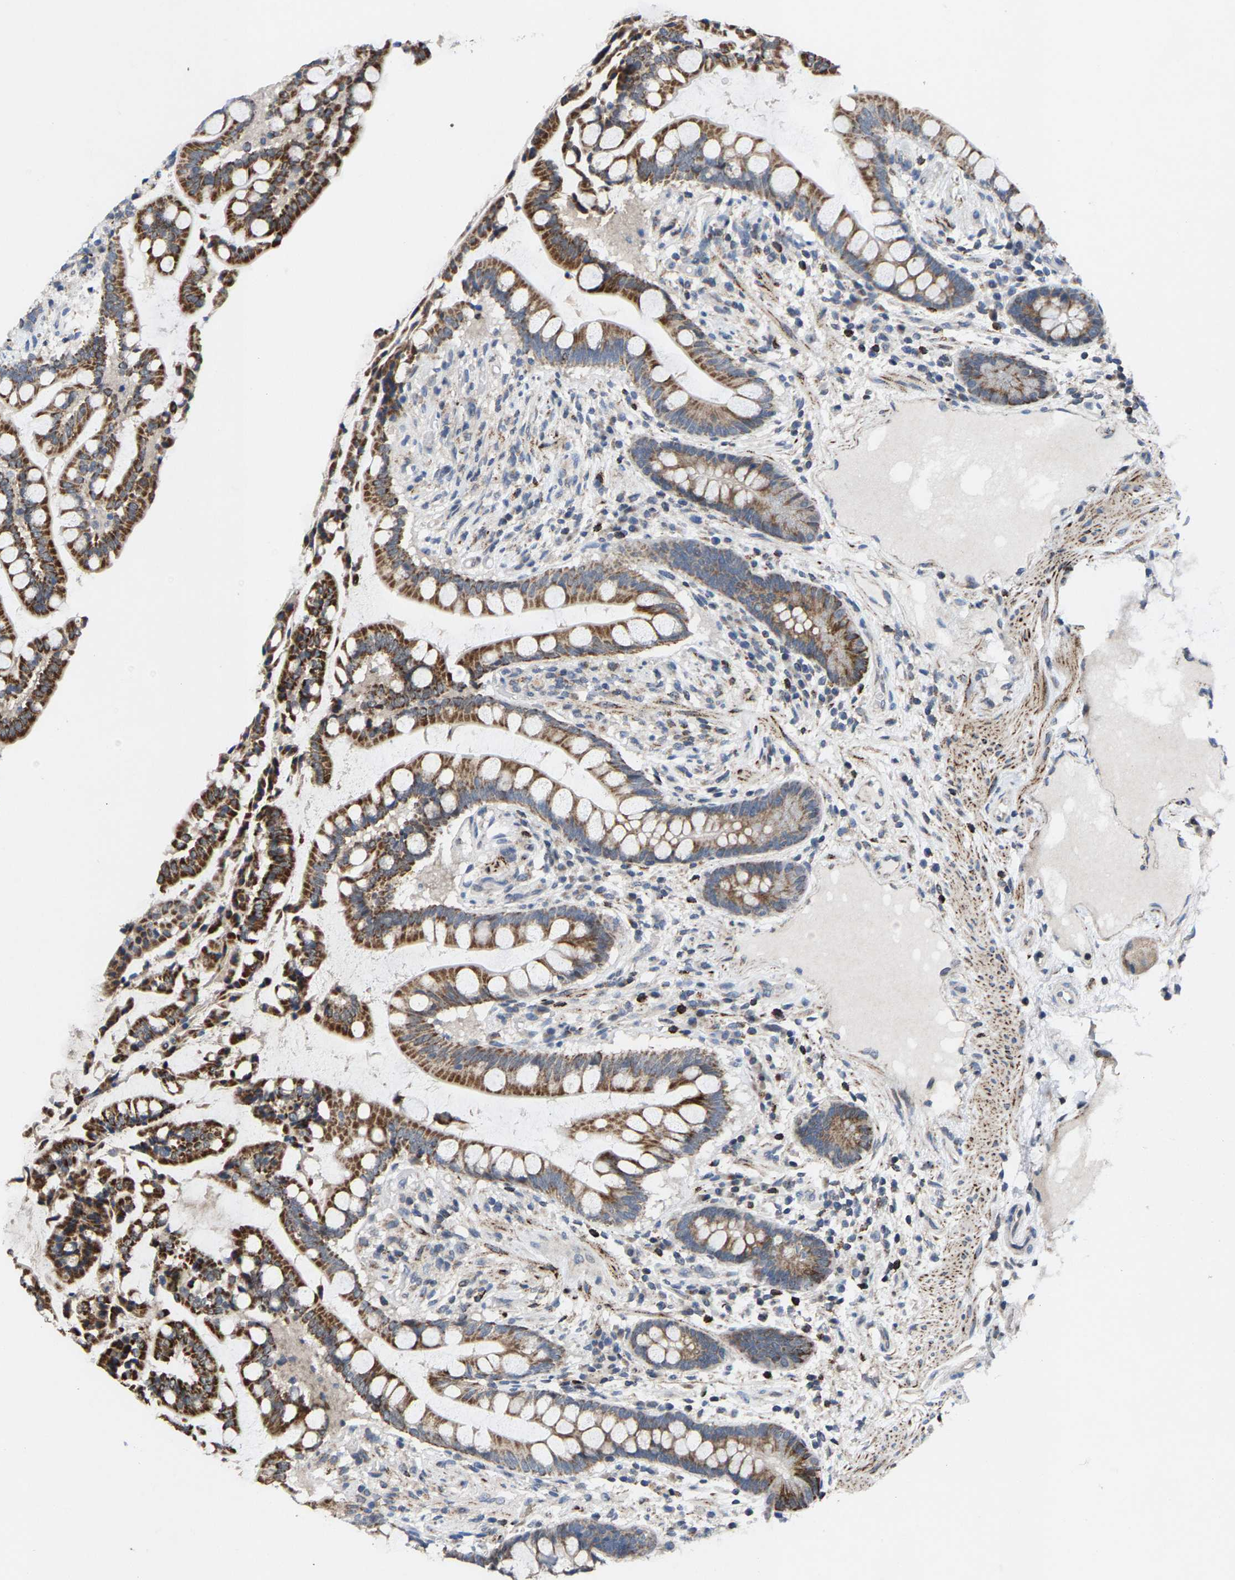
{"staining": {"intensity": "negative", "quantity": "none", "location": "none"}, "tissue": "colon", "cell_type": "Endothelial cells", "image_type": "normal", "snomed": [{"axis": "morphology", "description": "Normal tissue, NOS"}, {"axis": "topography", "description": "Colon"}], "caption": "Human colon stained for a protein using immunohistochemistry exhibits no positivity in endothelial cells.", "gene": "TDRKH", "patient": {"sex": "male", "age": 73}}